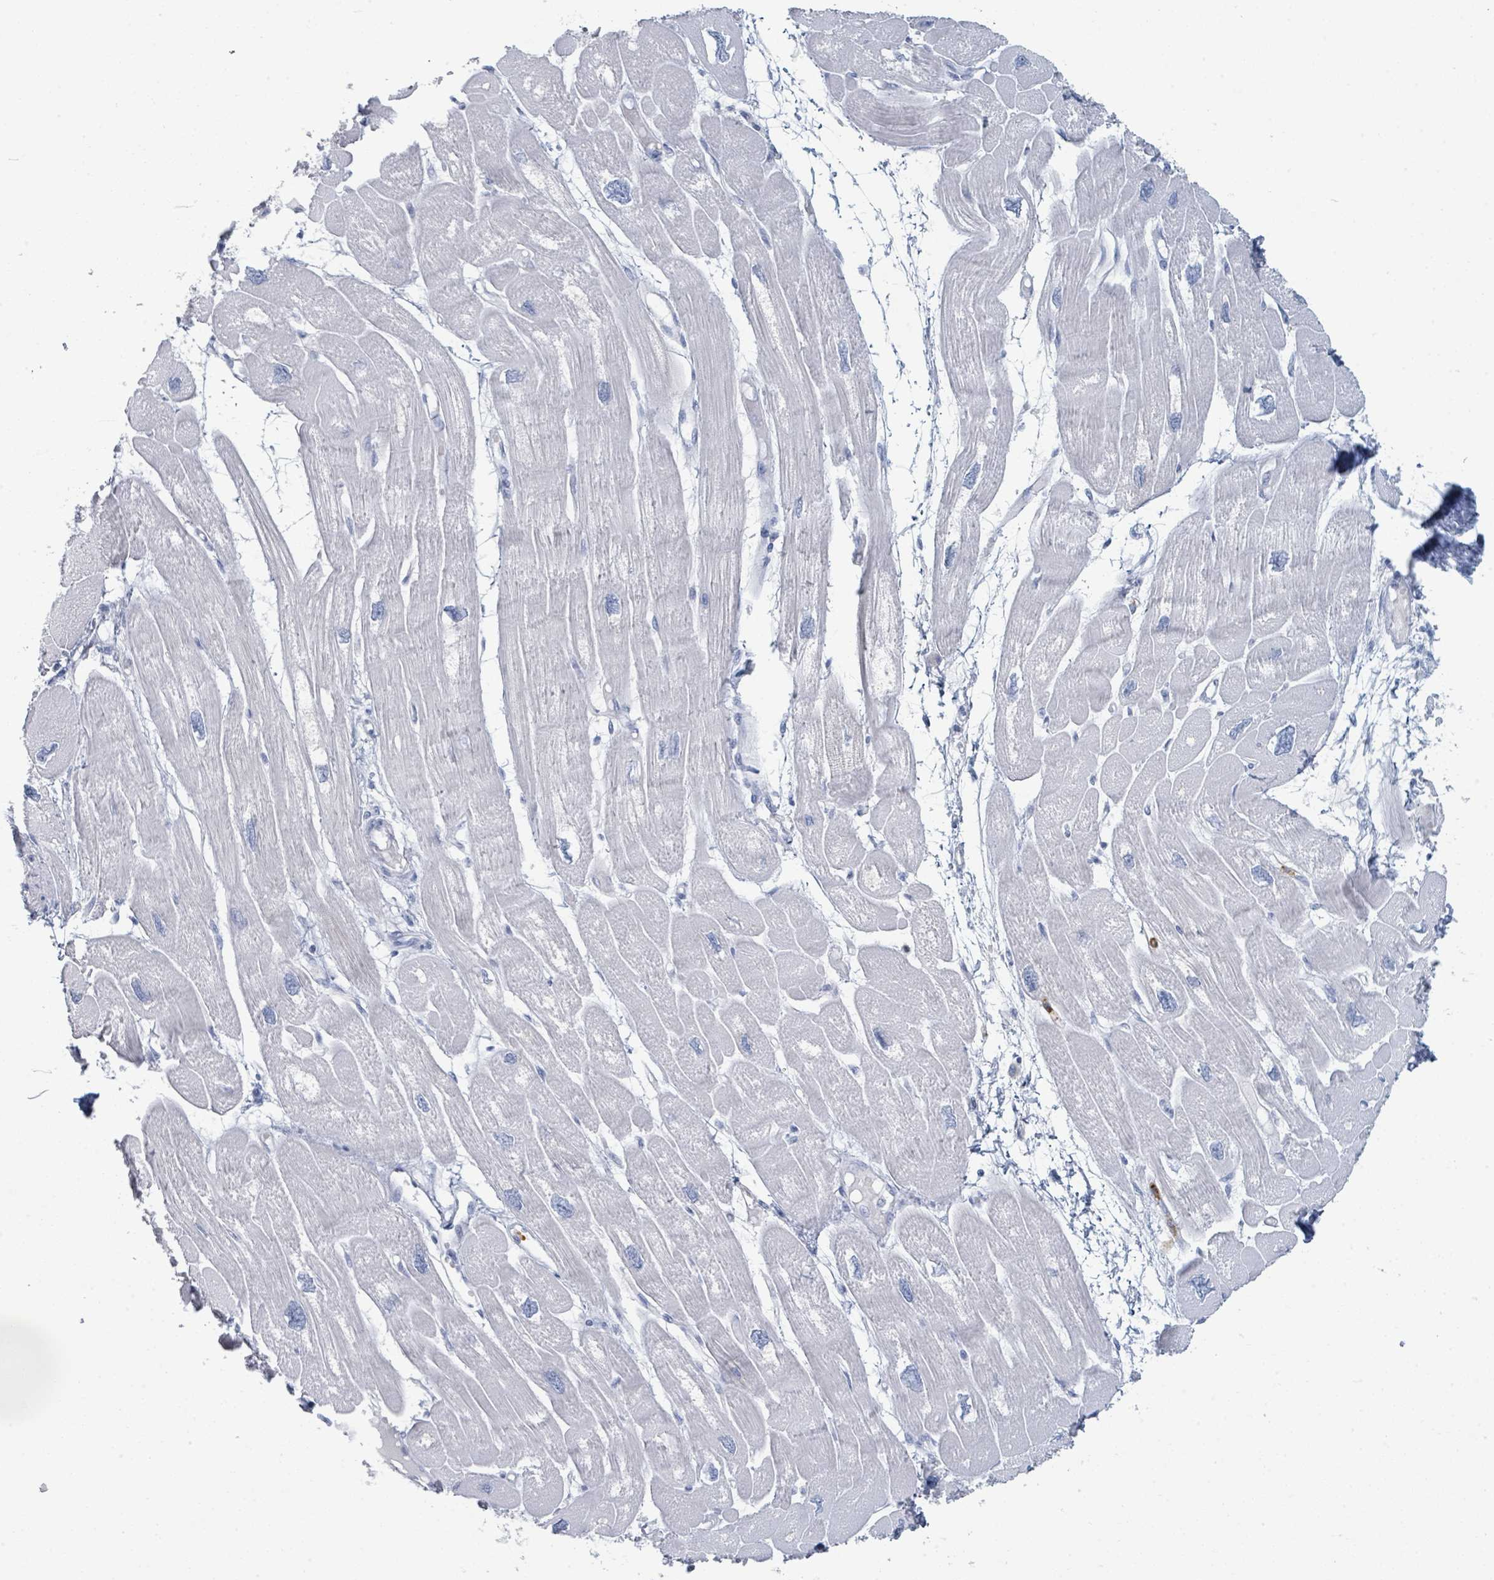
{"staining": {"intensity": "weak", "quantity": "<25%", "location": "cytoplasmic/membranous"}, "tissue": "heart muscle", "cell_type": "Cardiomyocytes", "image_type": "normal", "snomed": [{"axis": "morphology", "description": "Normal tissue, NOS"}, {"axis": "topography", "description": "Heart"}], "caption": "Immunohistochemistry (IHC) photomicrograph of unremarkable human heart muscle stained for a protein (brown), which demonstrates no expression in cardiomyocytes.", "gene": "DEFA4", "patient": {"sex": "male", "age": 42}}